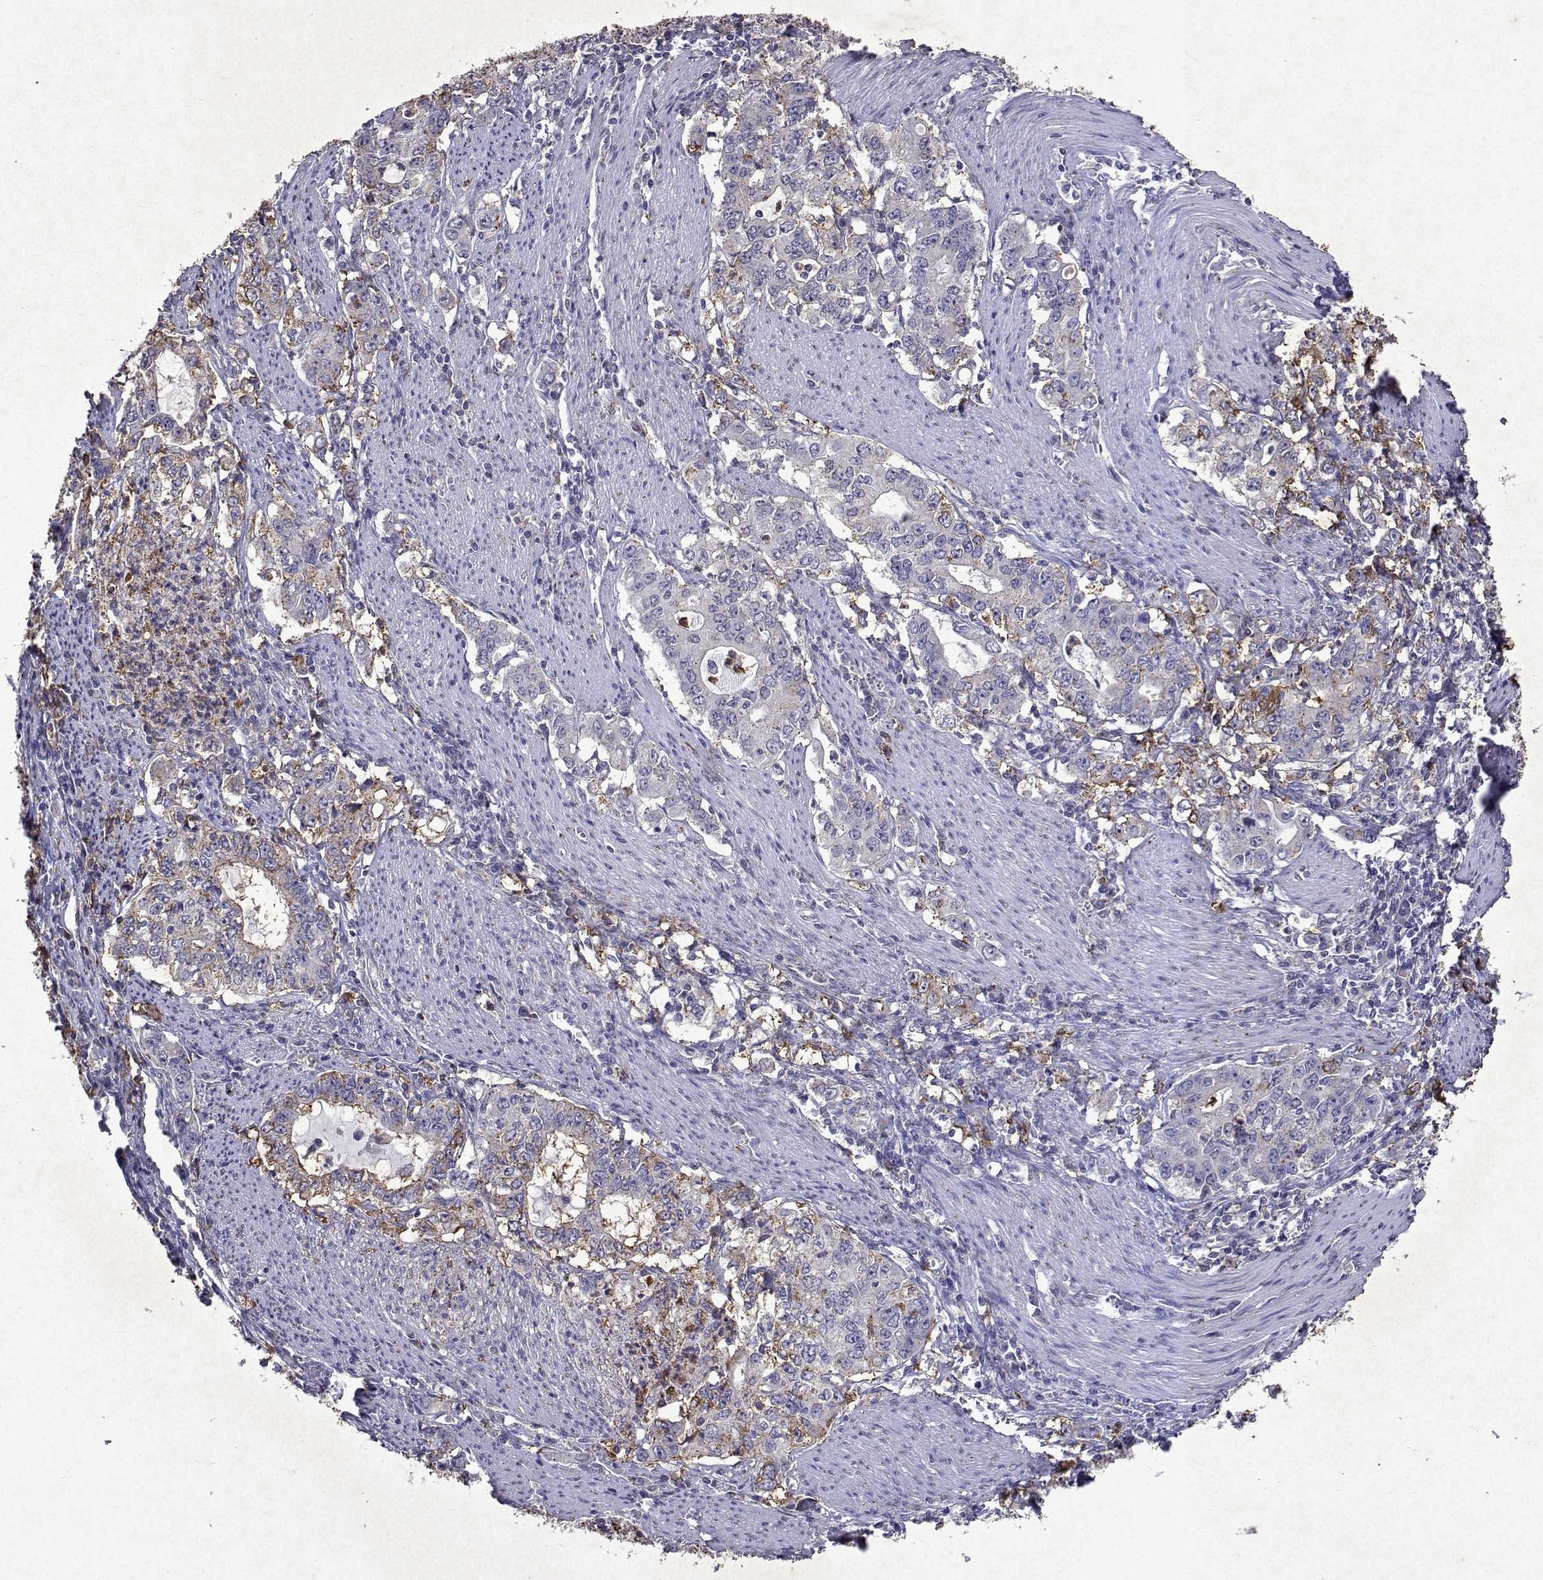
{"staining": {"intensity": "moderate", "quantity": "<25%", "location": "cytoplasmic/membranous"}, "tissue": "stomach cancer", "cell_type": "Tumor cells", "image_type": "cancer", "snomed": [{"axis": "morphology", "description": "Adenocarcinoma, NOS"}, {"axis": "topography", "description": "Stomach, lower"}], "caption": "The micrograph exhibits staining of stomach adenocarcinoma, revealing moderate cytoplasmic/membranous protein expression (brown color) within tumor cells. (IHC, brightfield microscopy, high magnification).", "gene": "DUSP28", "patient": {"sex": "female", "age": 72}}